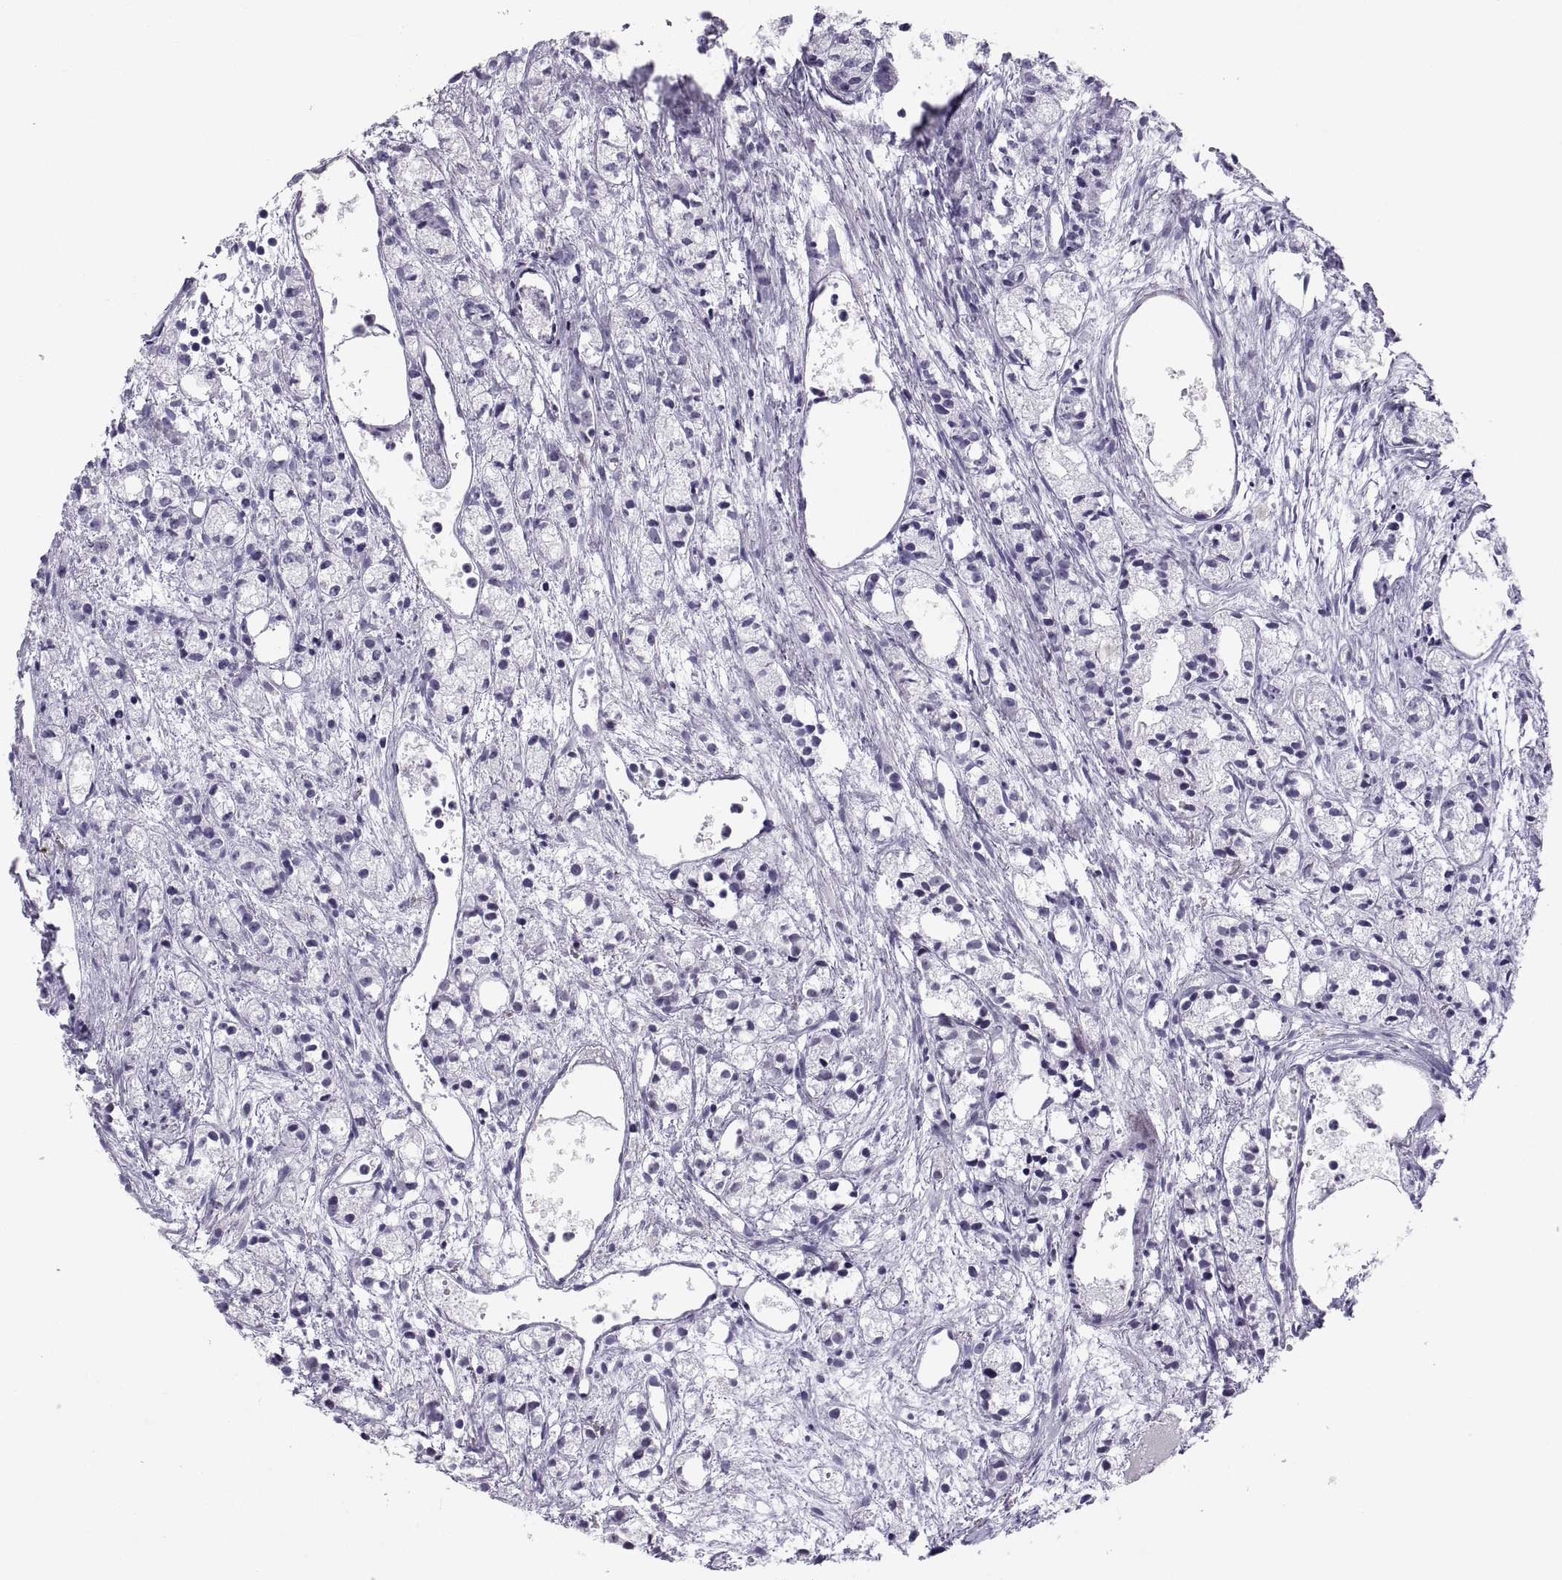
{"staining": {"intensity": "negative", "quantity": "none", "location": "none"}, "tissue": "prostate cancer", "cell_type": "Tumor cells", "image_type": "cancer", "snomed": [{"axis": "morphology", "description": "Adenocarcinoma, Medium grade"}, {"axis": "topography", "description": "Prostate"}], "caption": "The image reveals no significant positivity in tumor cells of prostate adenocarcinoma (medium-grade).", "gene": "NEUROD6", "patient": {"sex": "male", "age": 74}}